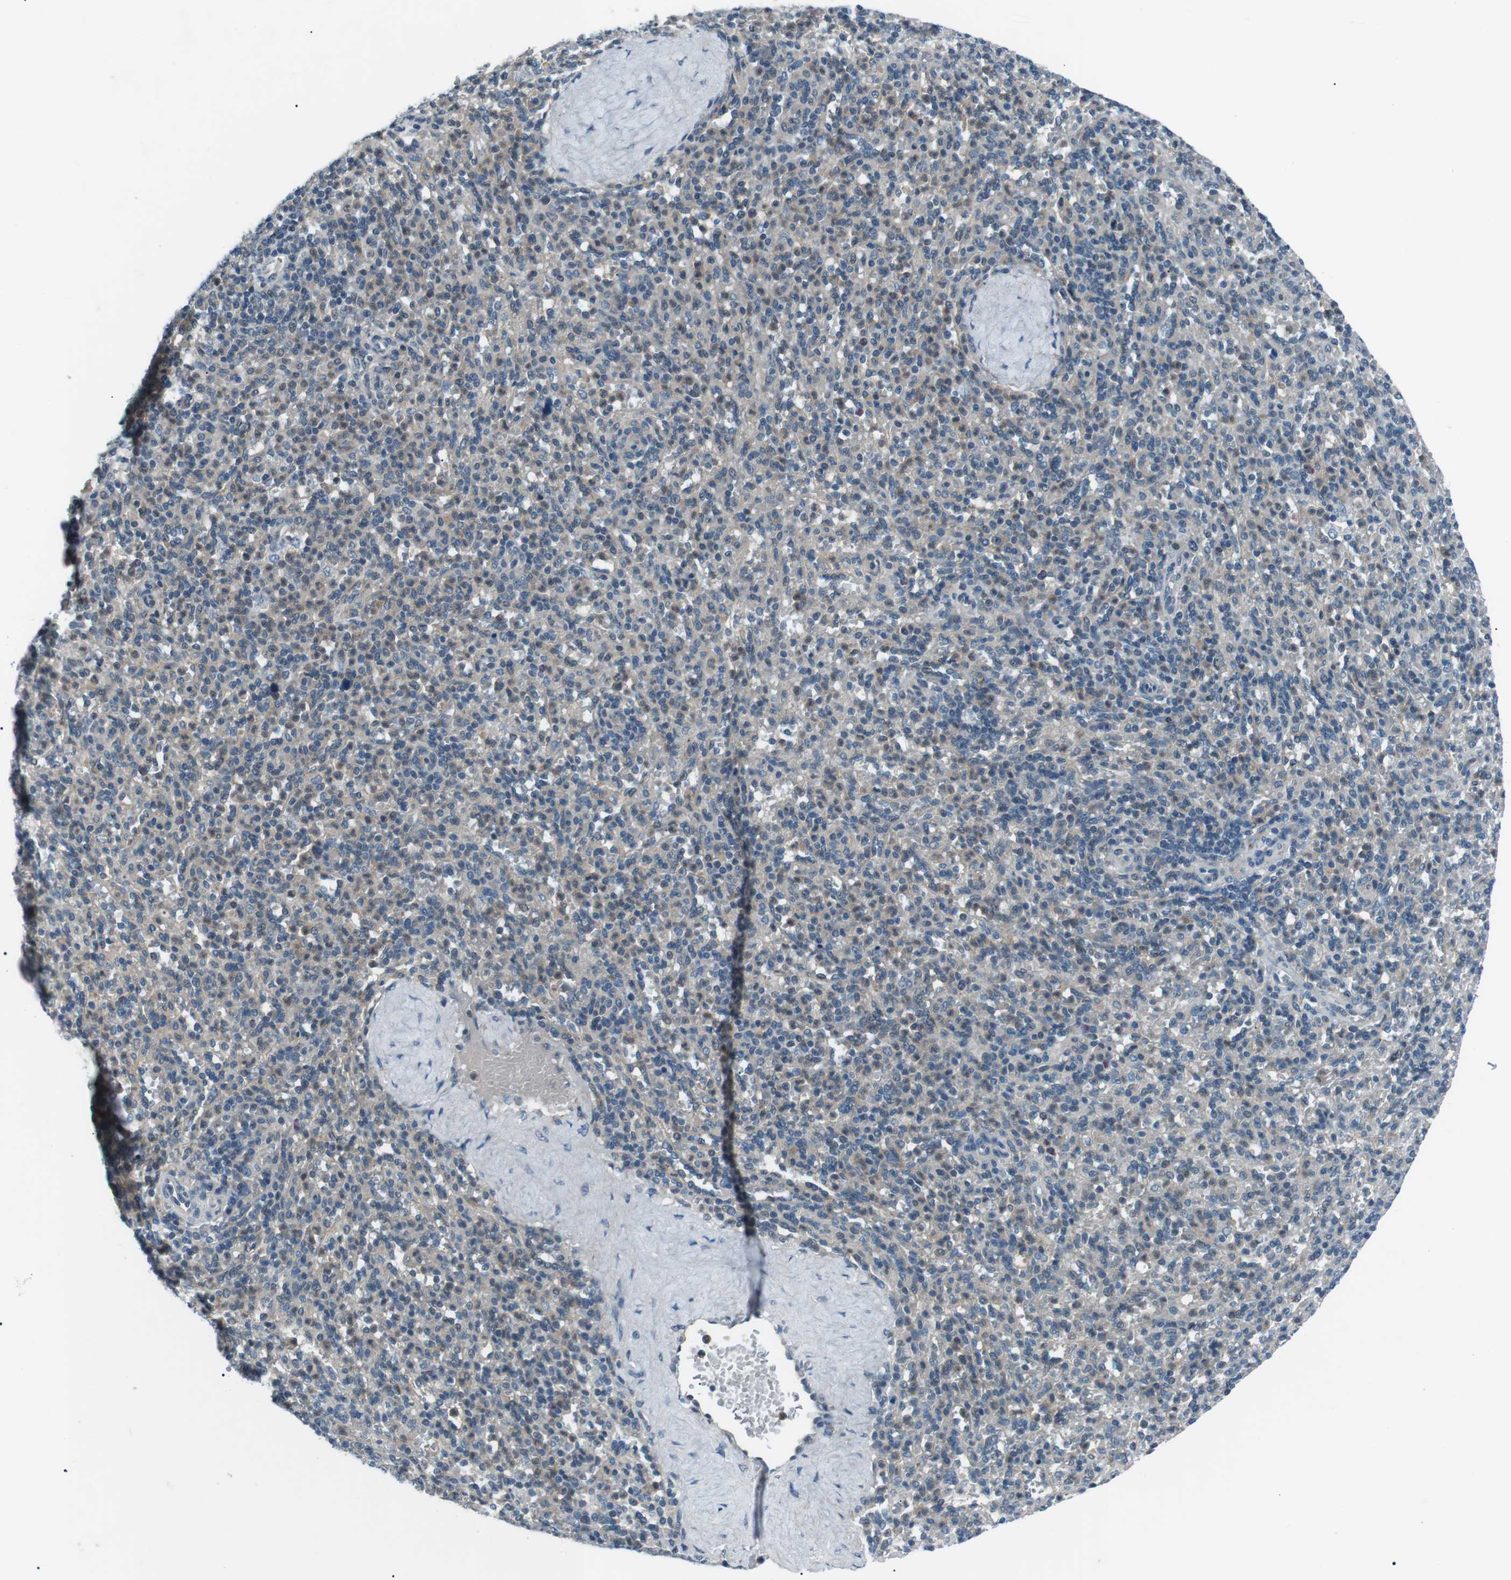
{"staining": {"intensity": "weak", "quantity": "25%-75%", "location": "cytoplasmic/membranous"}, "tissue": "spleen", "cell_type": "Cells in red pulp", "image_type": "normal", "snomed": [{"axis": "morphology", "description": "Normal tissue, NOS"}, {"axis": "topography", "description": "Spleen"}], "caption": "Cells in red pulp demonstrate low levels of weak cytoplasmic/membranous staining in about 25%-75% of cells in normal spleen.", "gene": "LRIG2", "patient": {"sex": "male", "age": 36}}